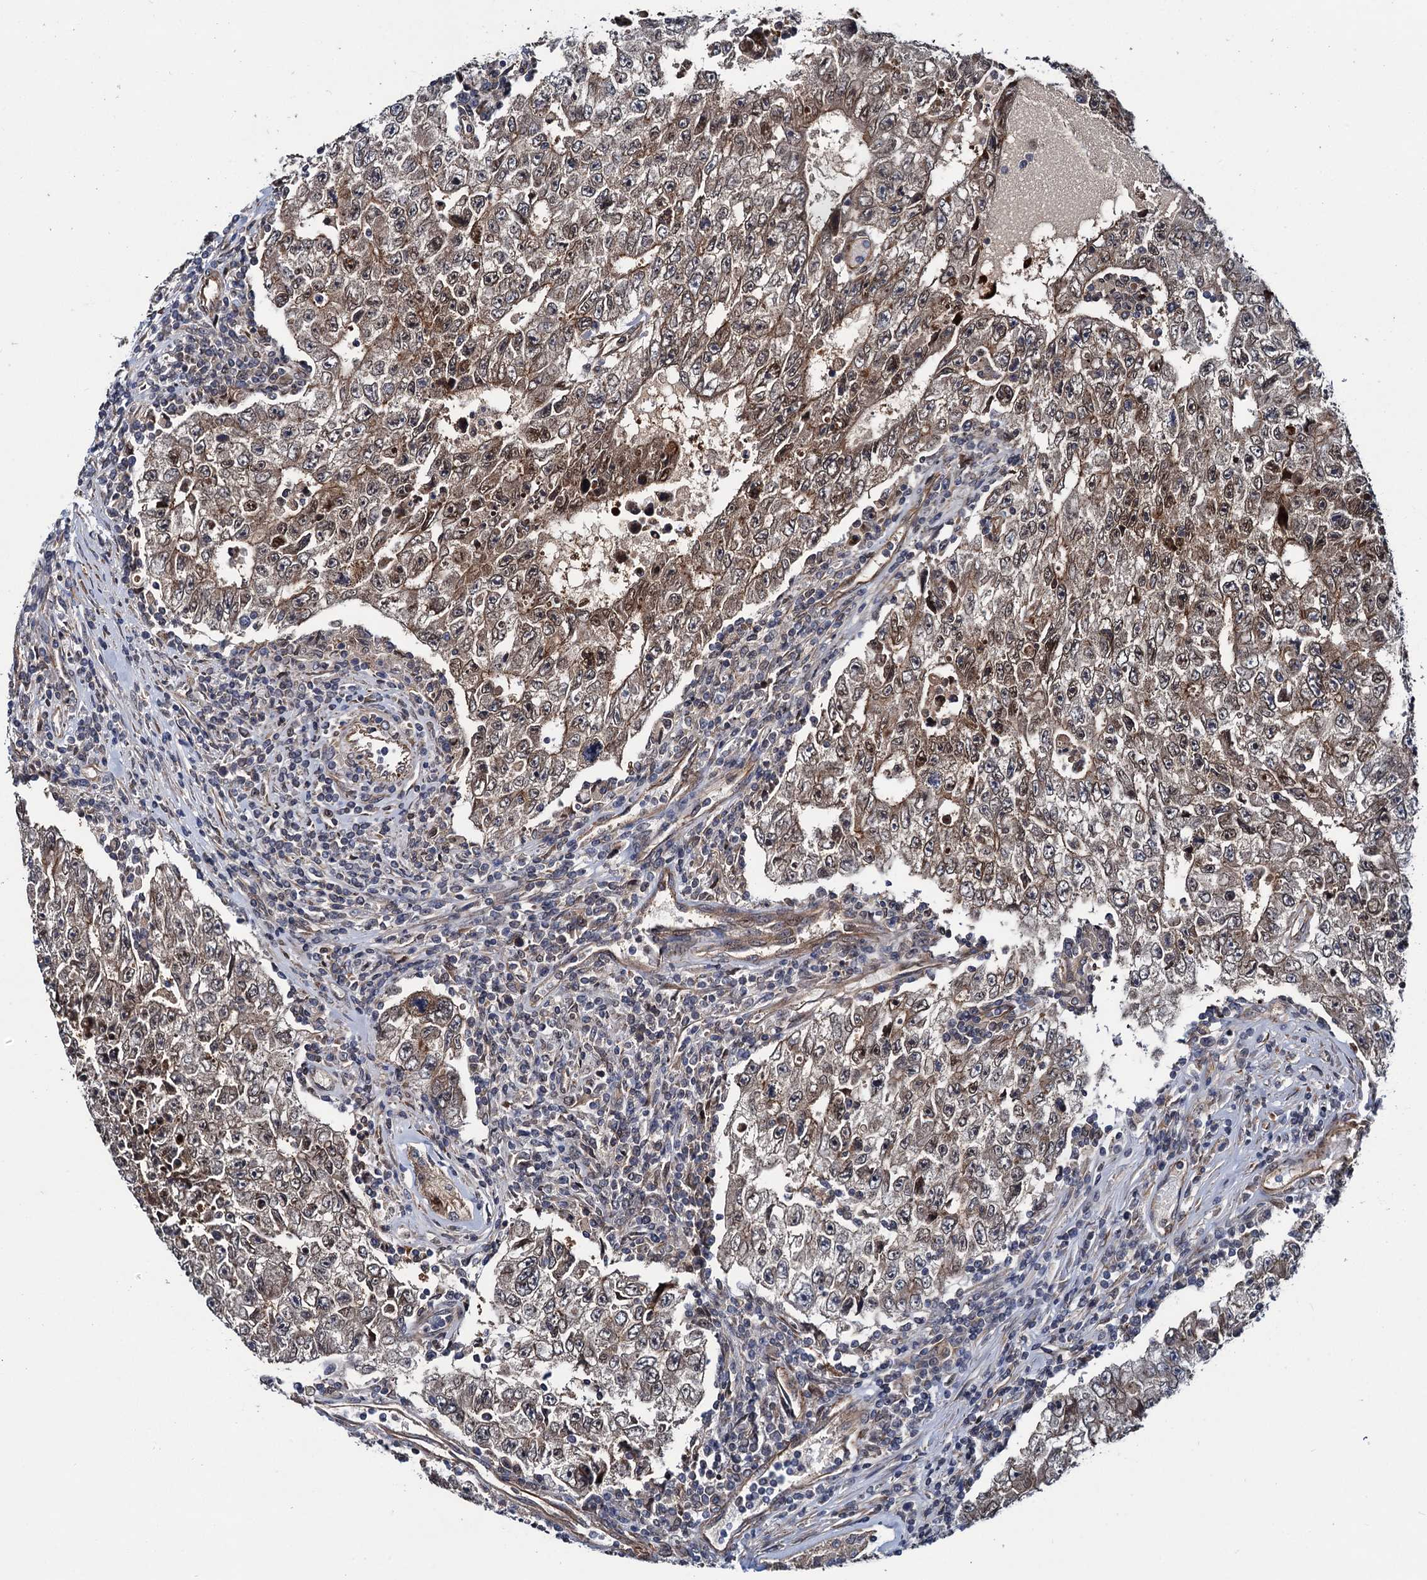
{"staining": {"intensity": "moderate", "quantity": ">75%", "location": "cytoplasmic/membranous,nuclear"}, "tissue": "testis cancer", "cell_type": "Tumor cells", "image_type": "cancer", "snomed": [{"axis": "morphology", "description": "Carcinoma, Embryonal, NOS"}, {"axis": "topography", "description": "Testis"}], "caption": "Protein staining of testis embryonal carcinoma tissue exhibits moderate cytoplasmic/membranous and nuclear expression in approximately >75% of tumor cells.", "gene": "ZFYVE19", "patient": {"sex": "male", "age": 17}}